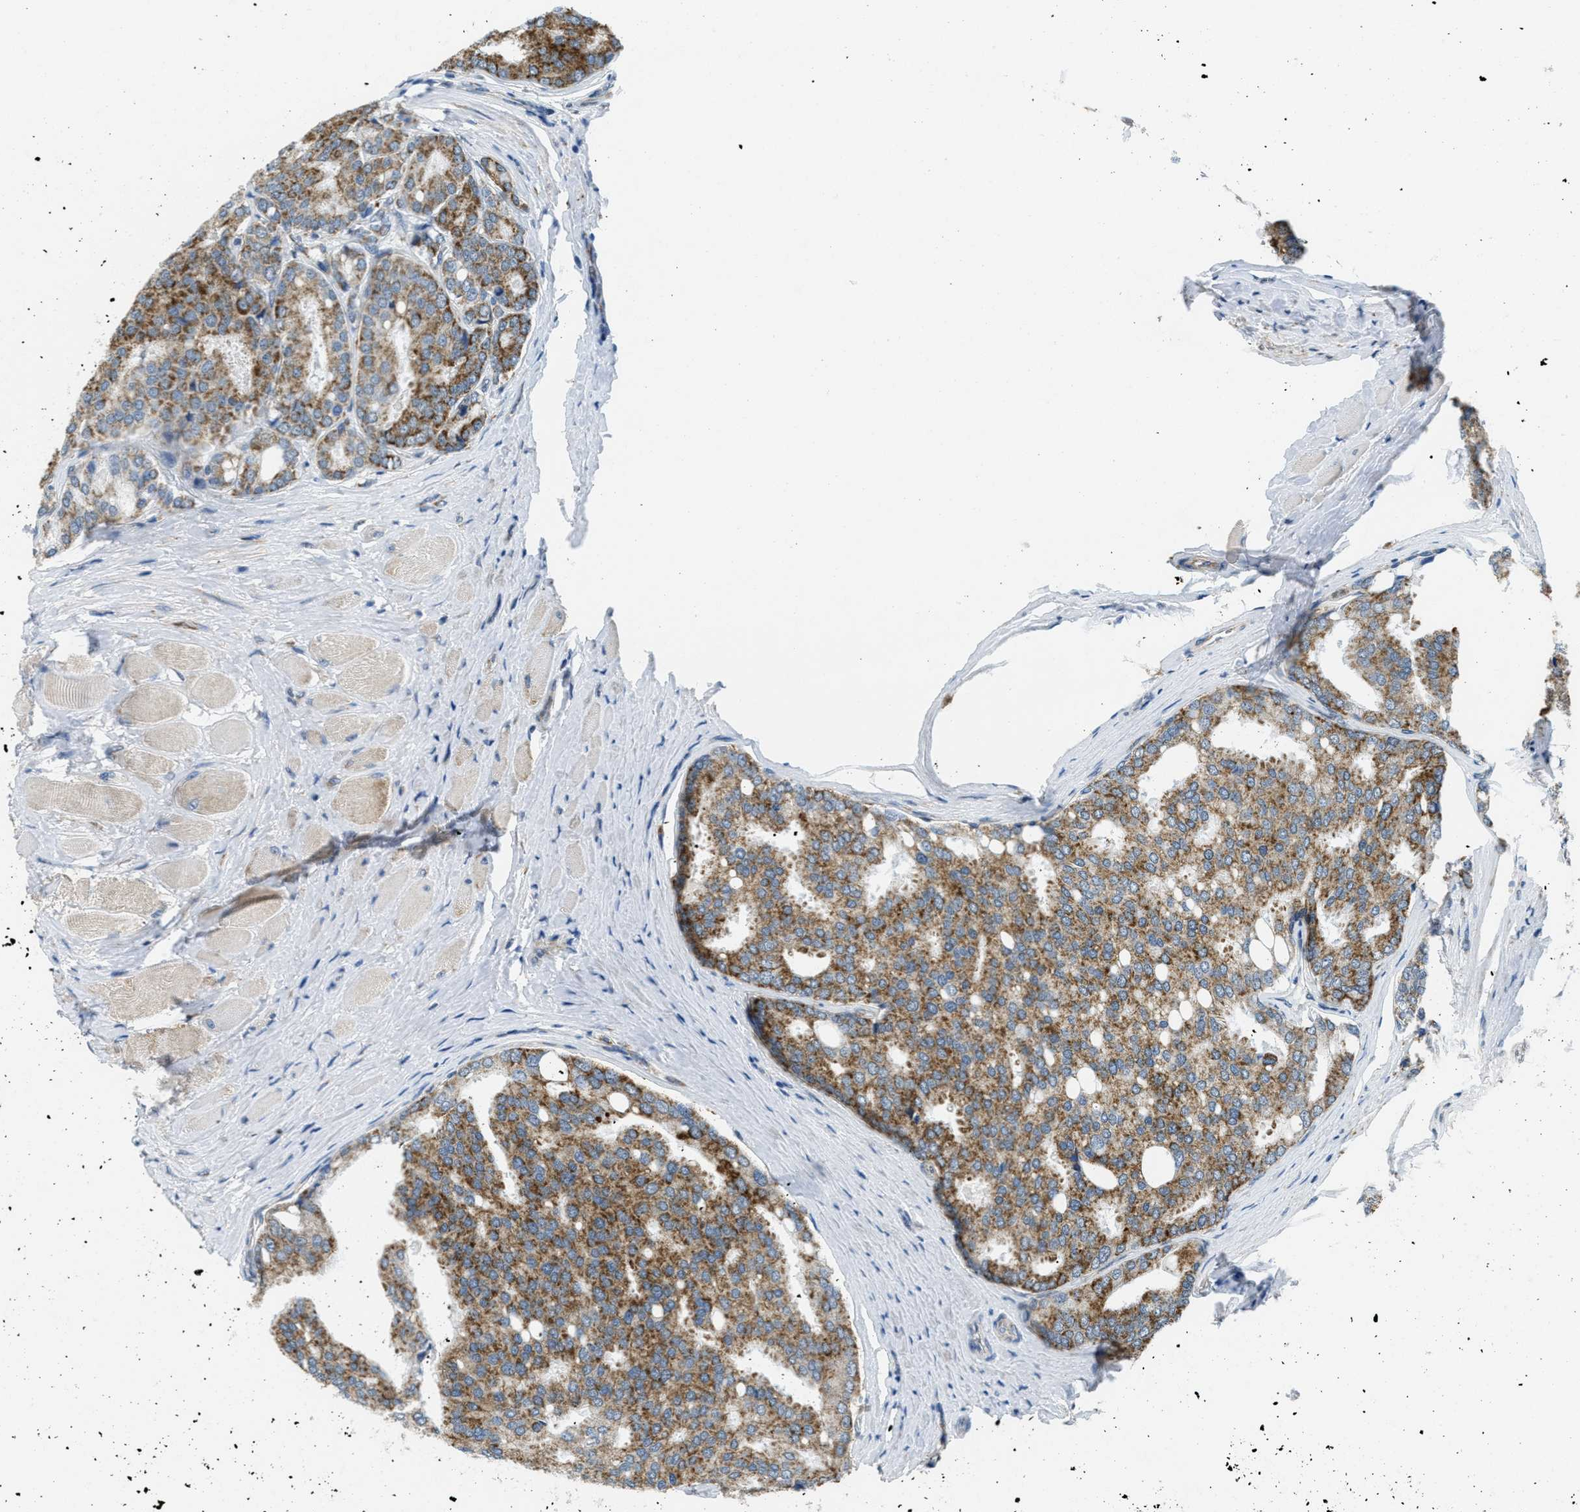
{"staining": {"intensity": "moderate", "quantity": ">75%", "location": "cytoplasmic/membranous"}, "tissue": "prostate cancer", "cell_type": "Tumor cells", "image_type": "cancer", "snomed": [{"axis": "morphology", "description": "Adenocarcinoma, High grade"}, {"axis": "topography", "description": "Prostate"}], "caption": "This is an image of immunohistochemistry staining of prostate adenocarcinoma (high-grade), which shows moderate staining in the cytoplasmic/membranous of tumor cells.", "gene": "TOMM70", "patient": {"sex": "male", "age": 50}}